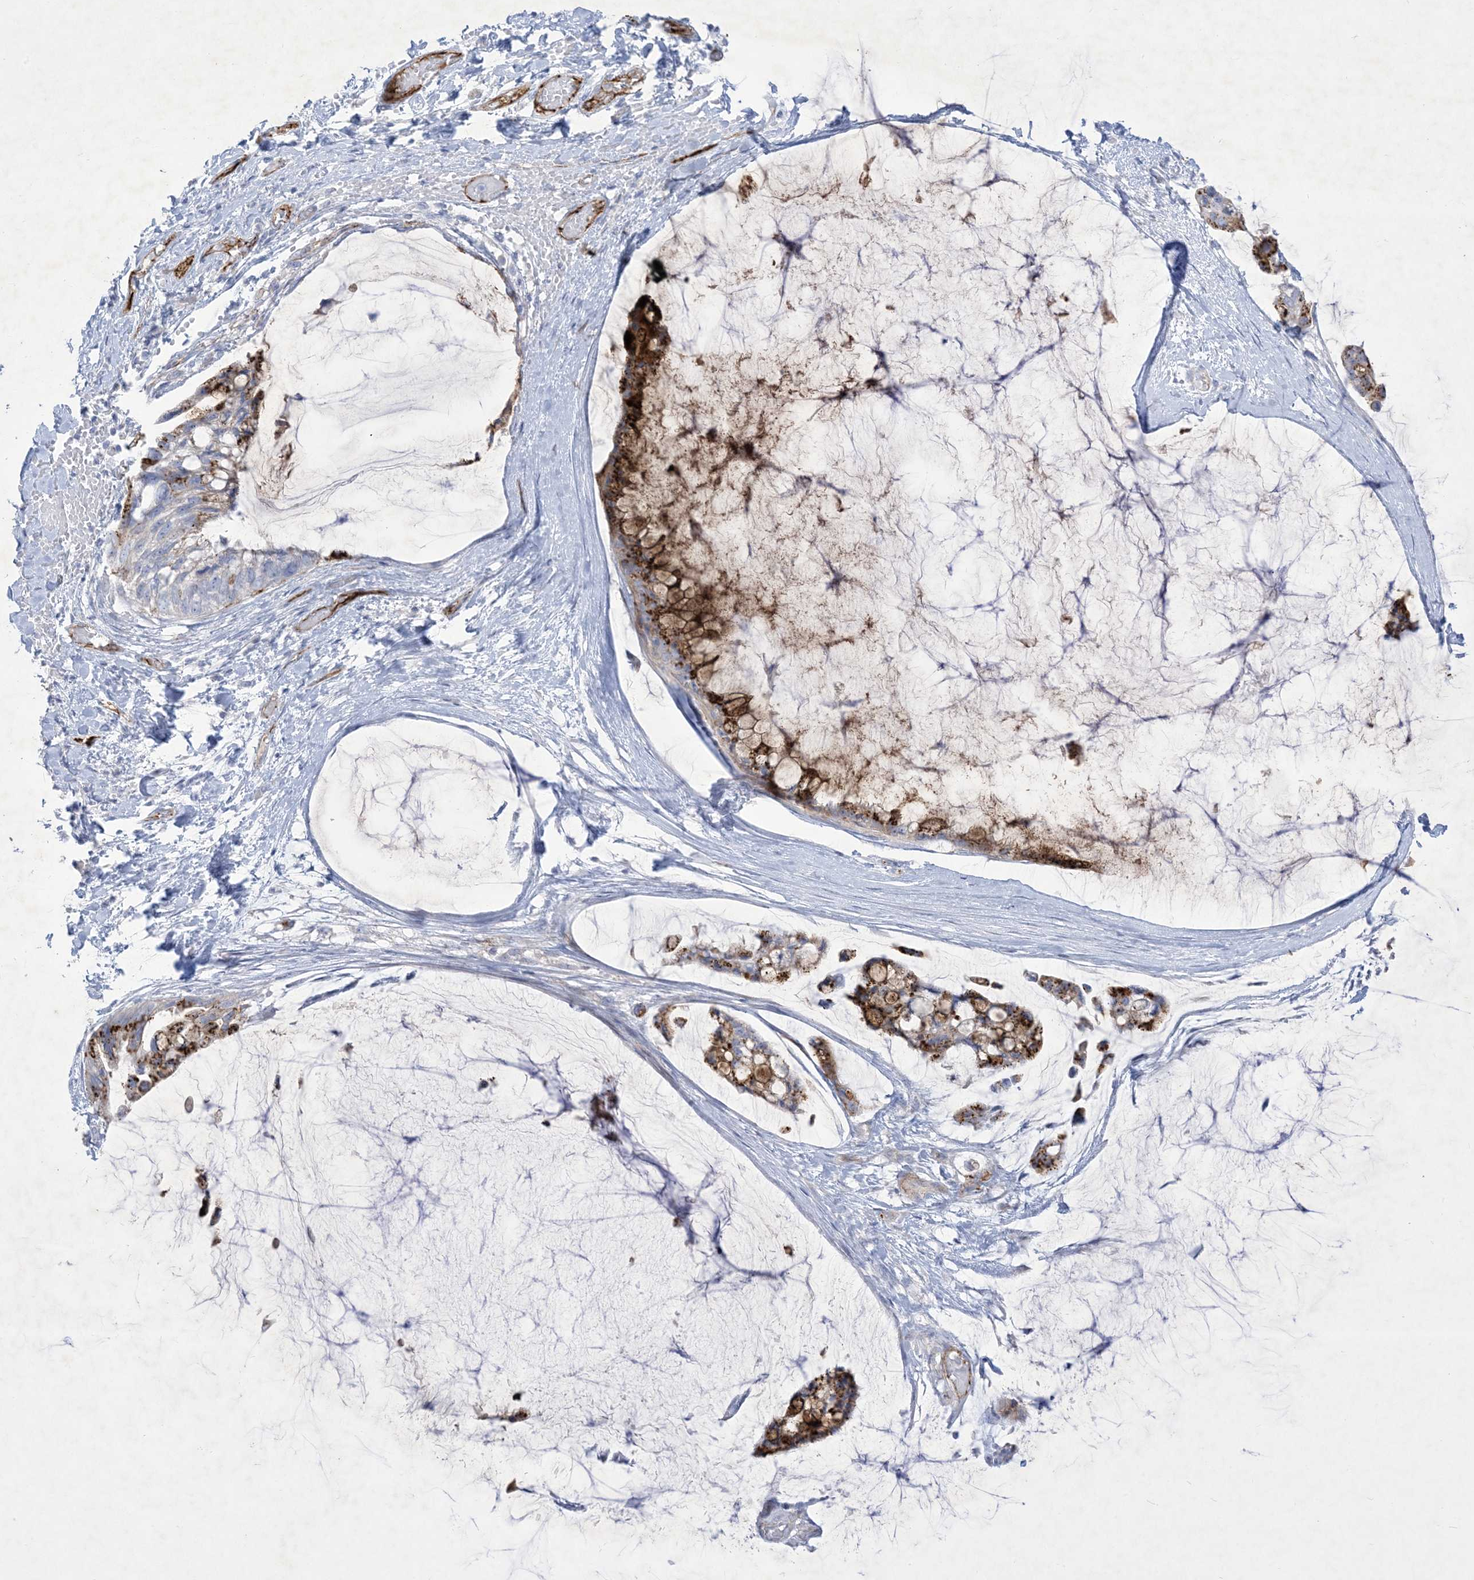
{"staining": {"intensity": "strong", "quantity": "25%-75%", "location": "cytoplasmic/membranous"}, "tissue": "ovarian cancer", "cell_type": "Tumor cells", "image_type": "cancer", "snomed": [{"axis": "morphology", "description": "Cystadenocarcinoma, mucinous, NOS"}, {"axis": "topography", "description": "Ovary"}], "caption": "This micrograph displays immunohistochemistry staining of ovarian cancer (mucinous cystadenocarcinoma), with high strong cytoplasmic/membranous positivity in approximately 25%-75% of tumor cells.", "gene": "B3GNT7", "patient": {"sex": "female", "age": 39}}